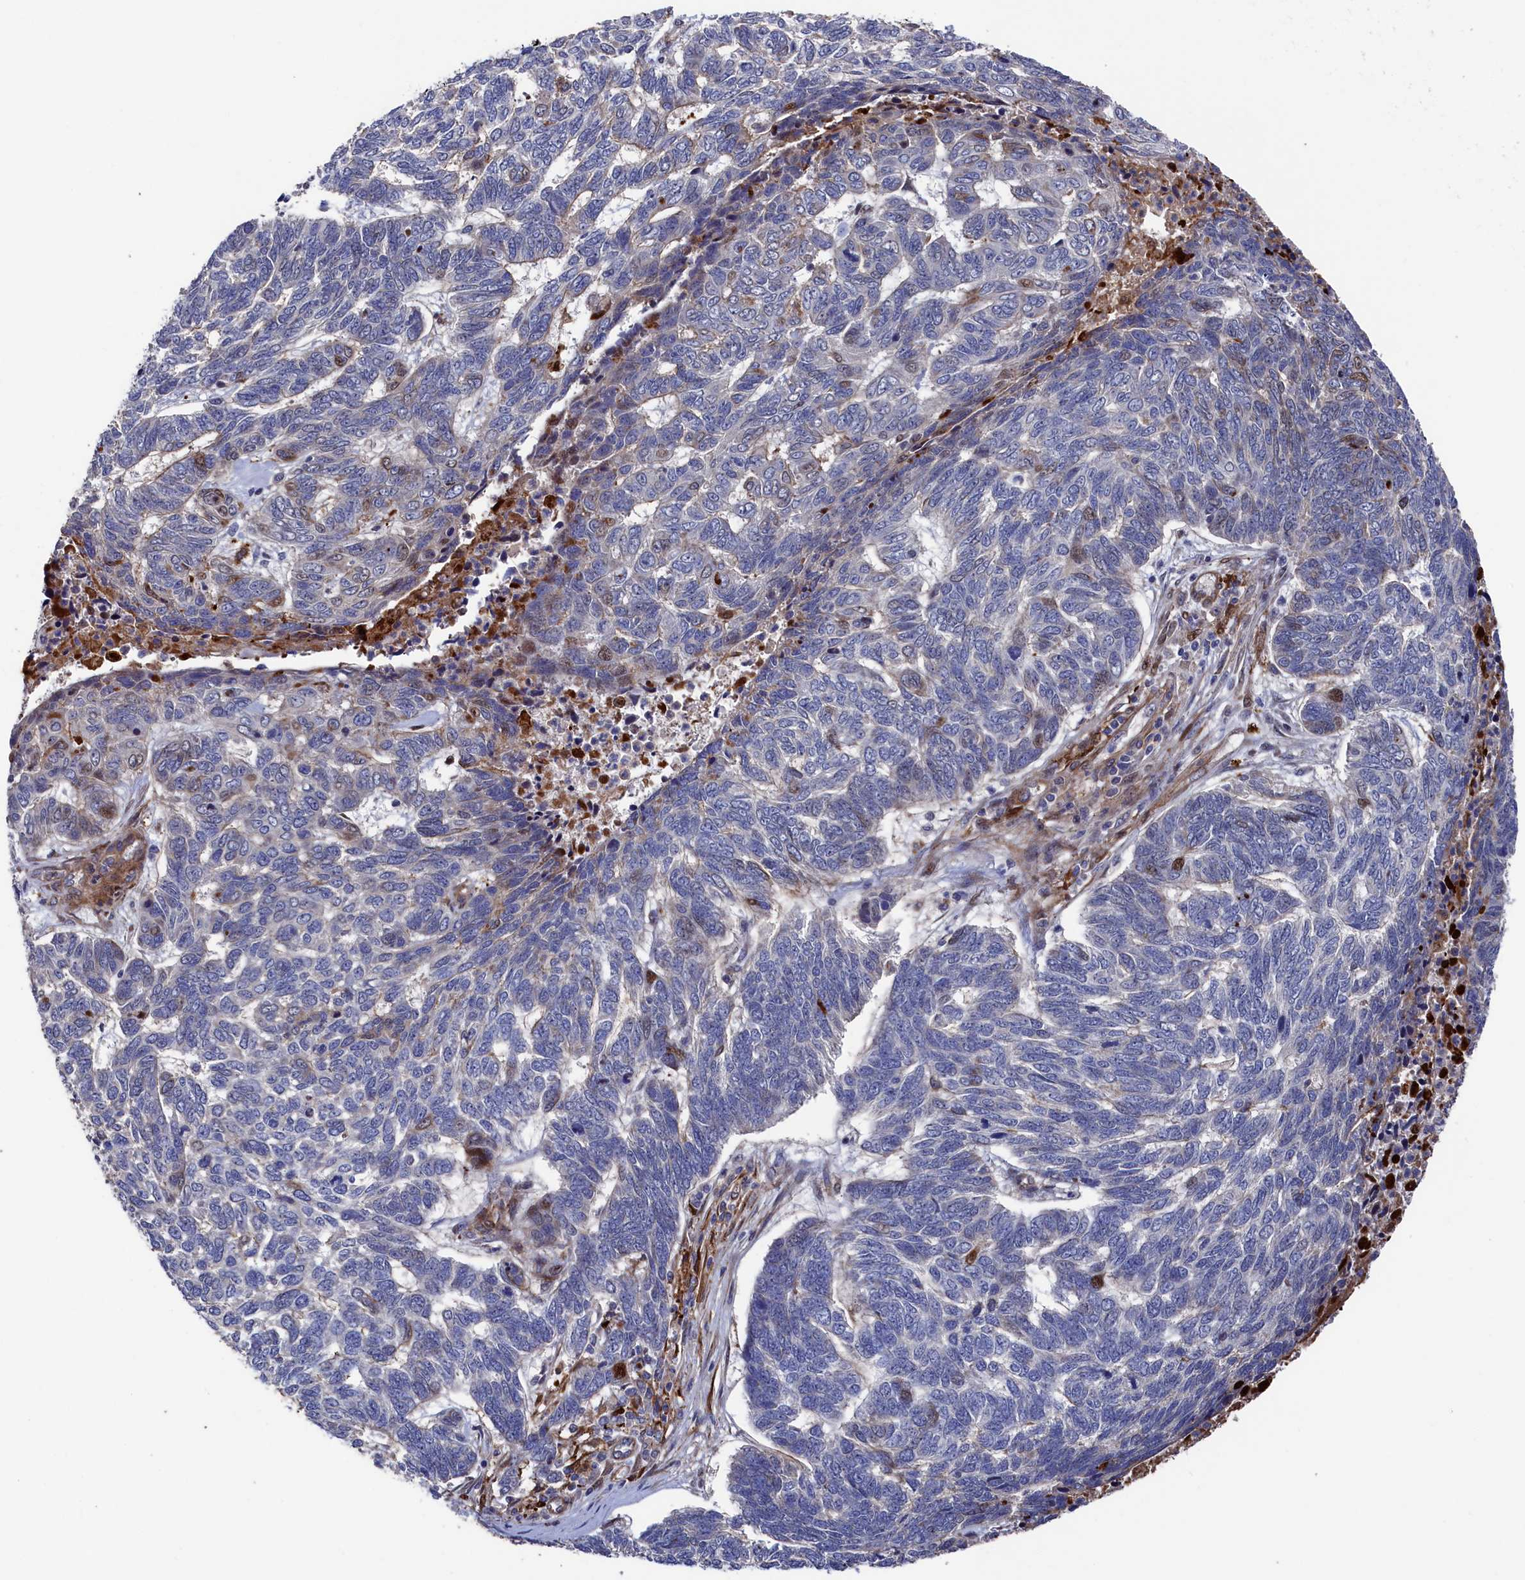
{"staining": {"intensity": "negative", "quantity": "none", "location": "none"}, "tissue": "skin cancer", "cell_type": "Tumor cells", "image_type": "cancer", "snomed": [{"axis": "morphology", "description": "Basal cell carcinoma"}, {"axis": "topography", "description": "Skin"}], "caption": "This is a photomicrograph of IHC staining of skin basal cell carcinoma, which shows no expression in tumor cells. The staining was performed using DAB to visualize the protein expression in brown, while the nuclei were stained in blue with hematoxylin (Magnification: 20x).", "gene": "ZNF891", "patient": {"sex": "female", "age": 65}}